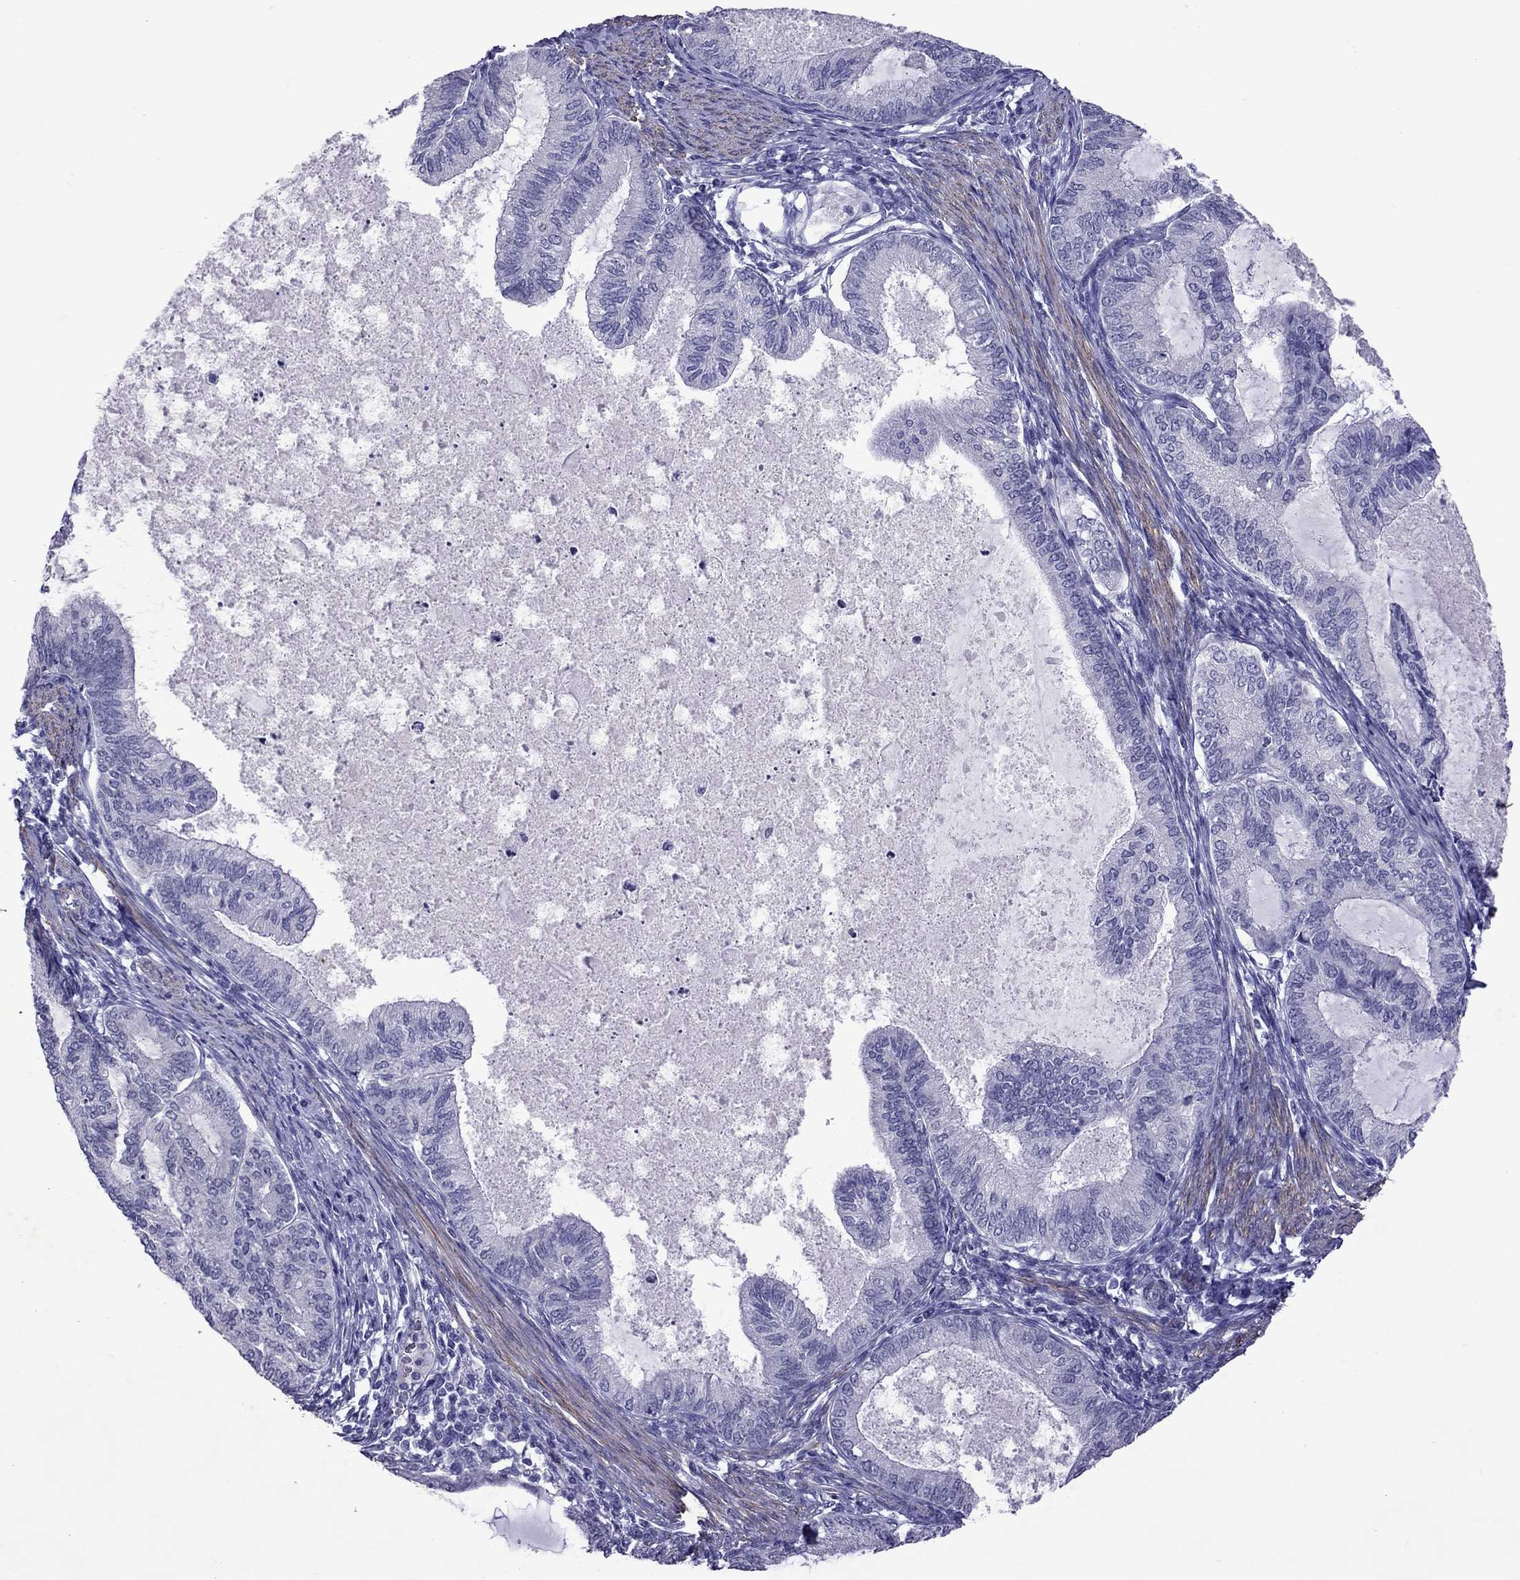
{"staining": {"intensity": "negative", "quantity": "none", "location": "none"}, "tissue": "endometrial cancer", "cell_type": "Tumor cells", "image_type": "cancer", "snomed": [{"axis": "morphology", "description": "Adenocarcinoma, NOS"}, {"axis": "topography", "description": "Endometrium"}], "caption": "Human endometrial adenocarcinoma stained for a protein using immunohistochemistry demonstrates no staining in tumor cells.", "gene": "CHRNA5", "patient": {"sex": "female", "age": 86}}